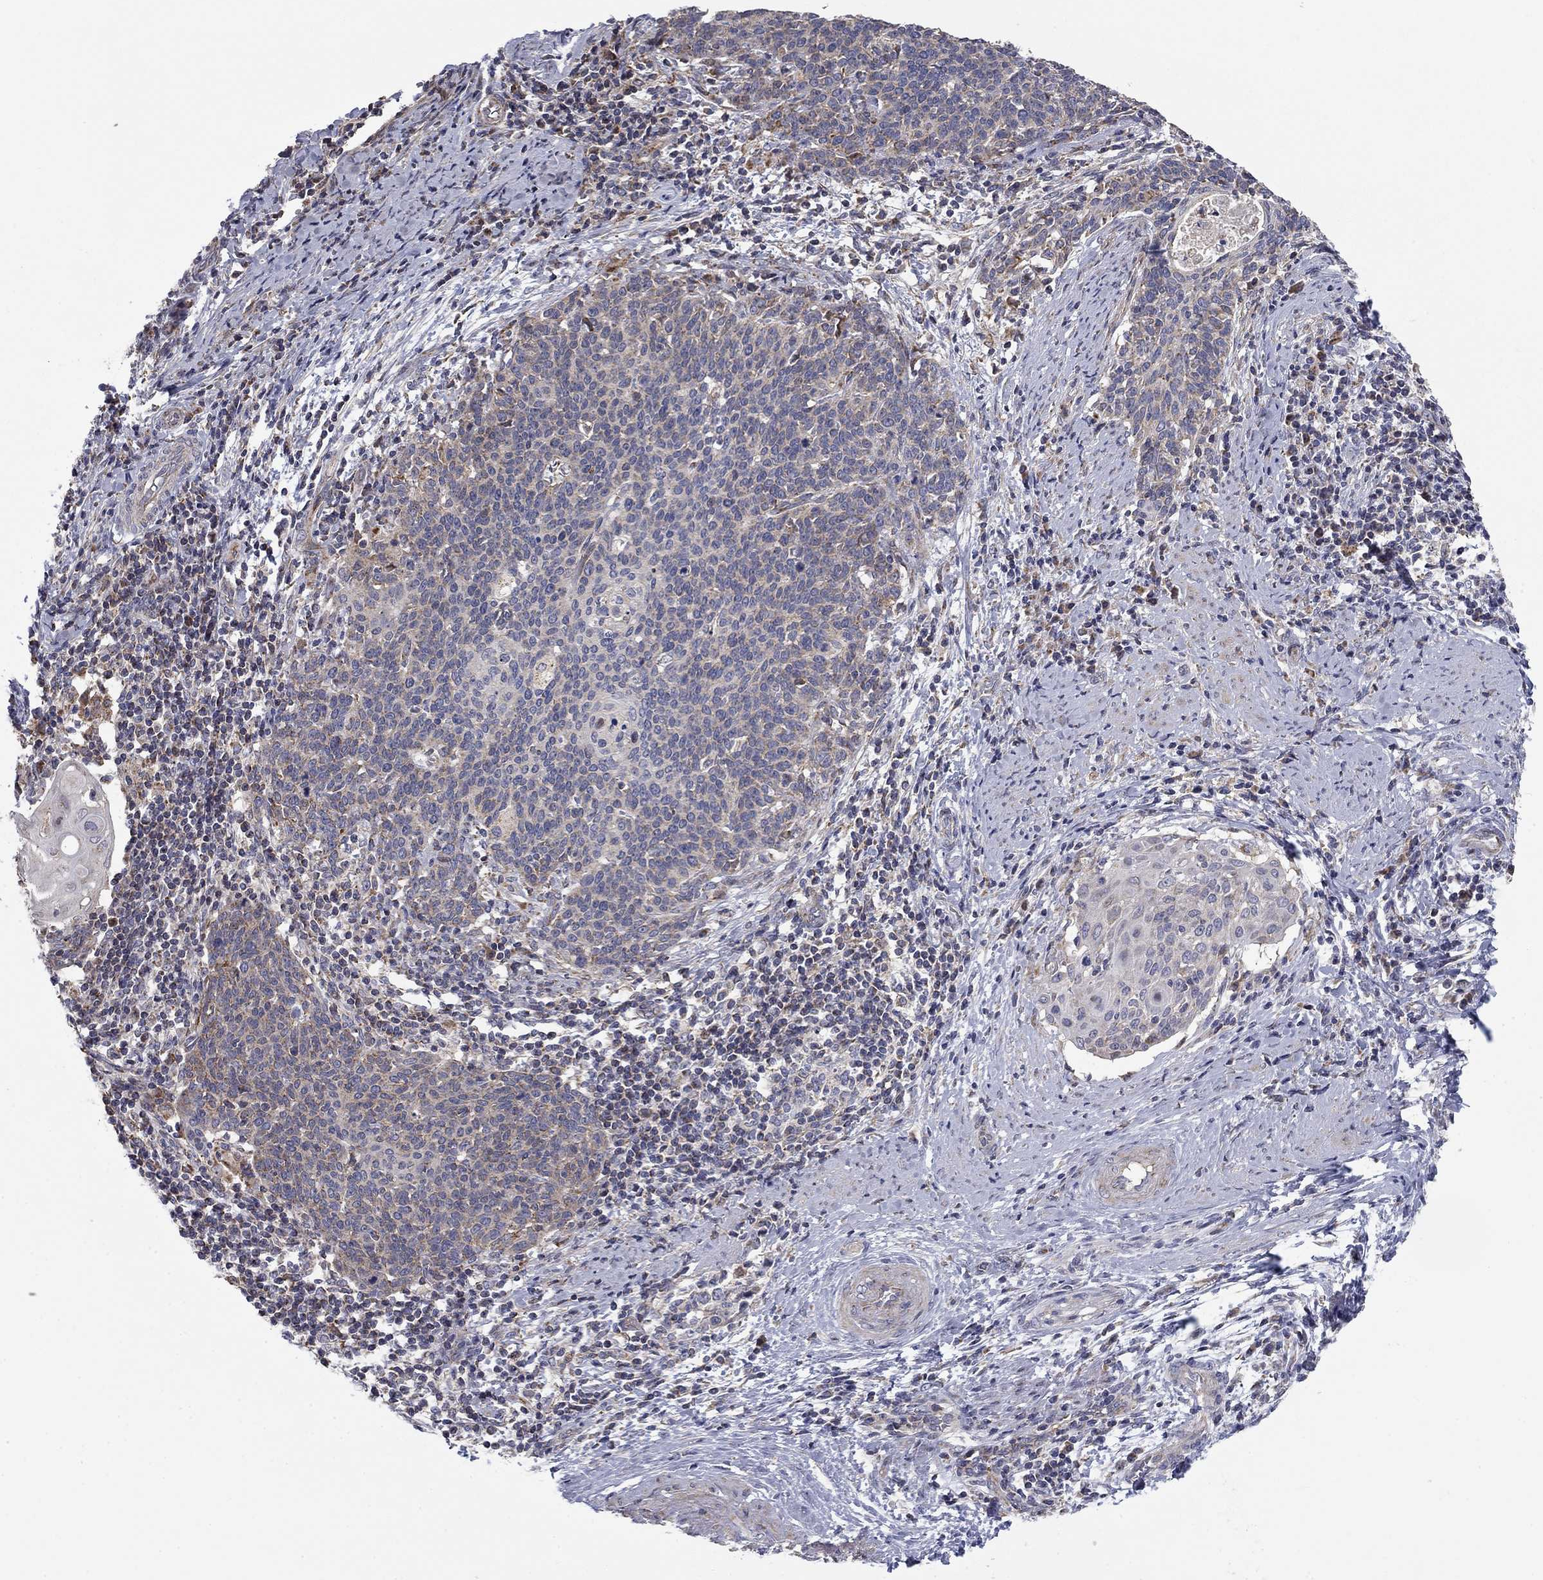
{"staining": {"intensity": "negative", "quantity": "none", "location": "none"}, "tissue": "cervical cancer", "cell_type": "Tumor cells", "image_type": "cancer", "snomed": [{"axis": "morphology", "description": "Squamous cell carcinoma, NOS"}, {"axis": "topography", "description": "Cervix"}], "caption": "Photomicrograph shows no significant protein positivity in tumor cells of squamous cell carcinoma (cervical).", "gene": "MMAA", "patient": {"sex": "female", "age": 39}}